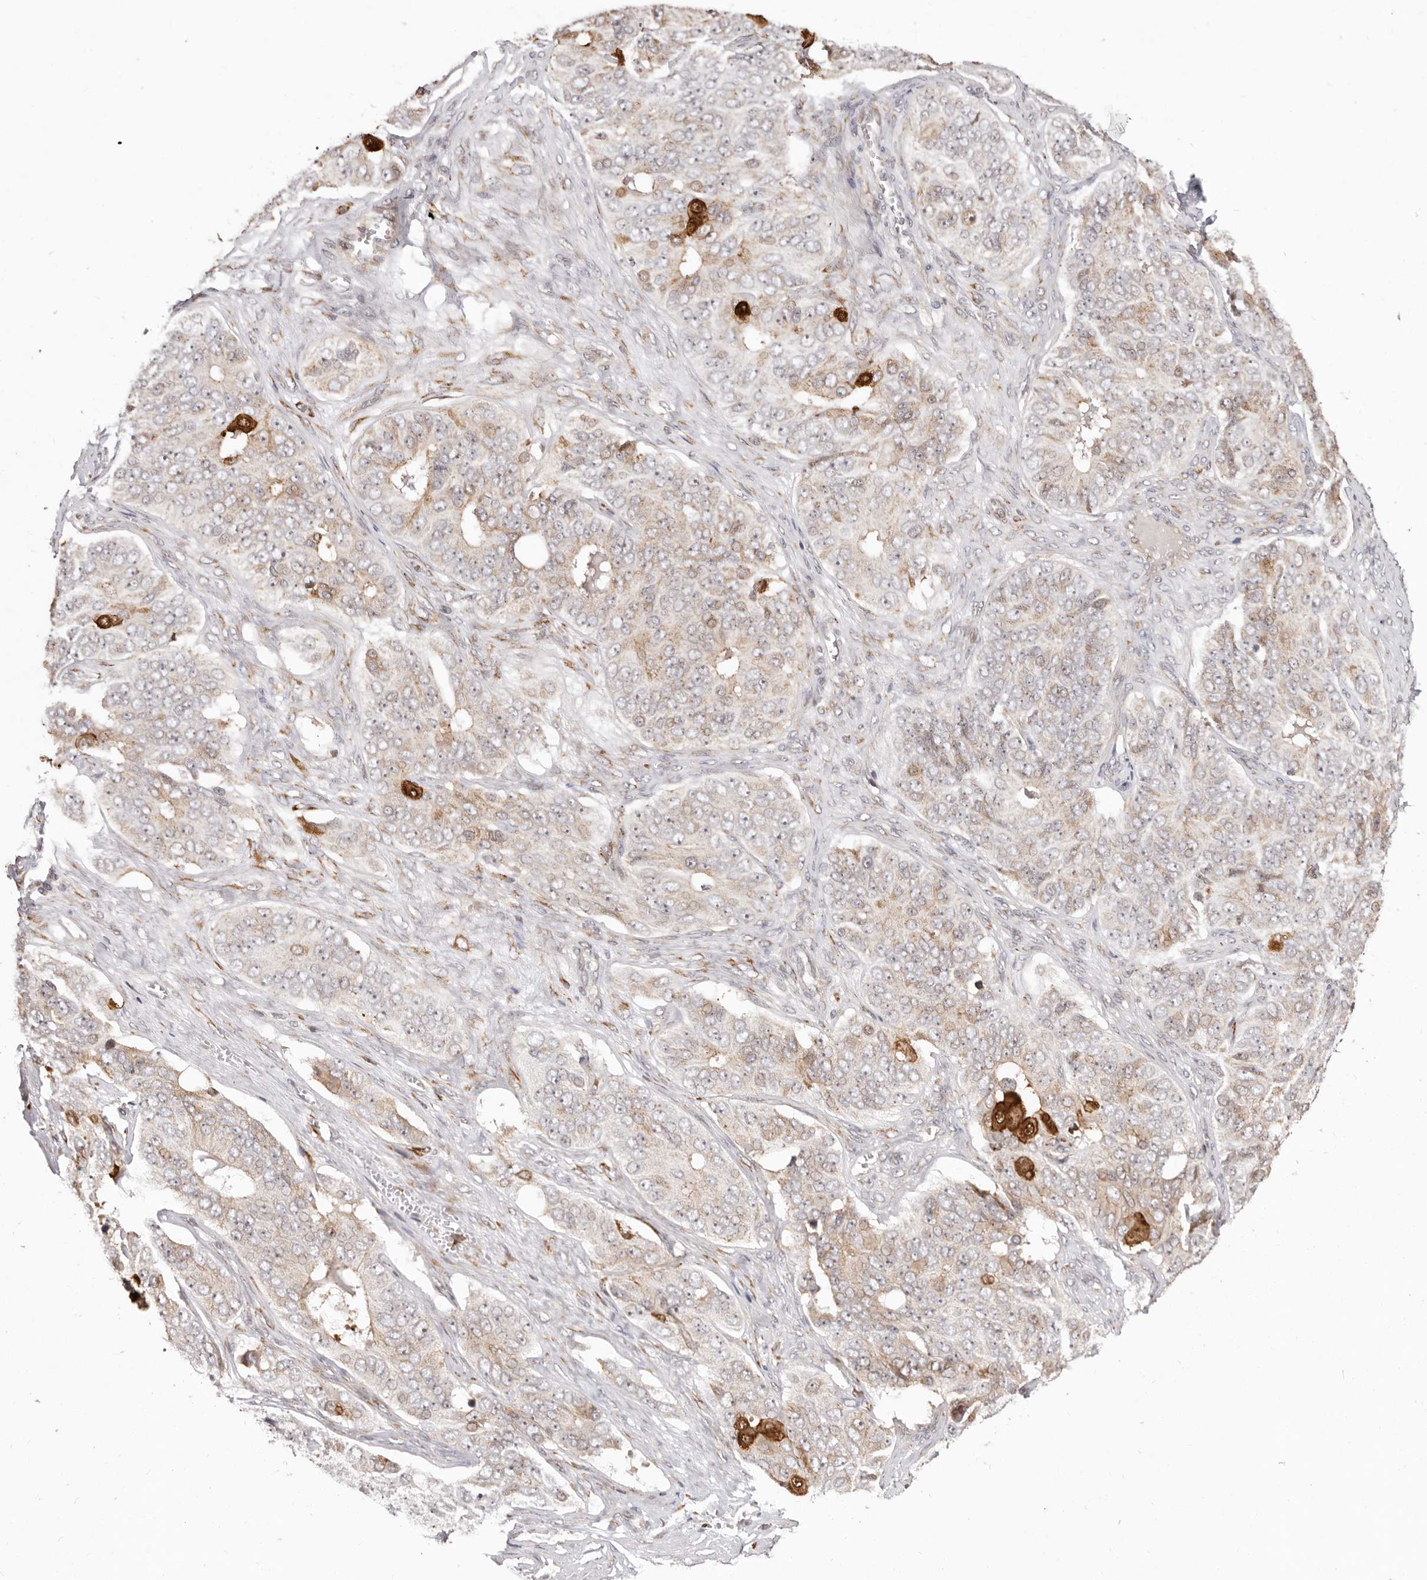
{"staining": {"intensity": "weak", "quantity": ">75%", "location": "cytoplasmic/membranous"}, "tissue": "ovarian cancer", "cell_type": "Tumor cells", "image_type": "cancer", "snomed": [{"axis": "morphology", "description": "Carcinoma, endometroid"}, {"axis": "topography", "description": "Ovary"}], "caption": "Approximately >75% of tumor cells in human endometroid carcinoma (ovarian) reveal weak cytoplasmic/membranous protein staining as visualized by brown immunohistochemical staining.", "gene": "SRCAP", "patient": {"sex": "female", "age": 51}}